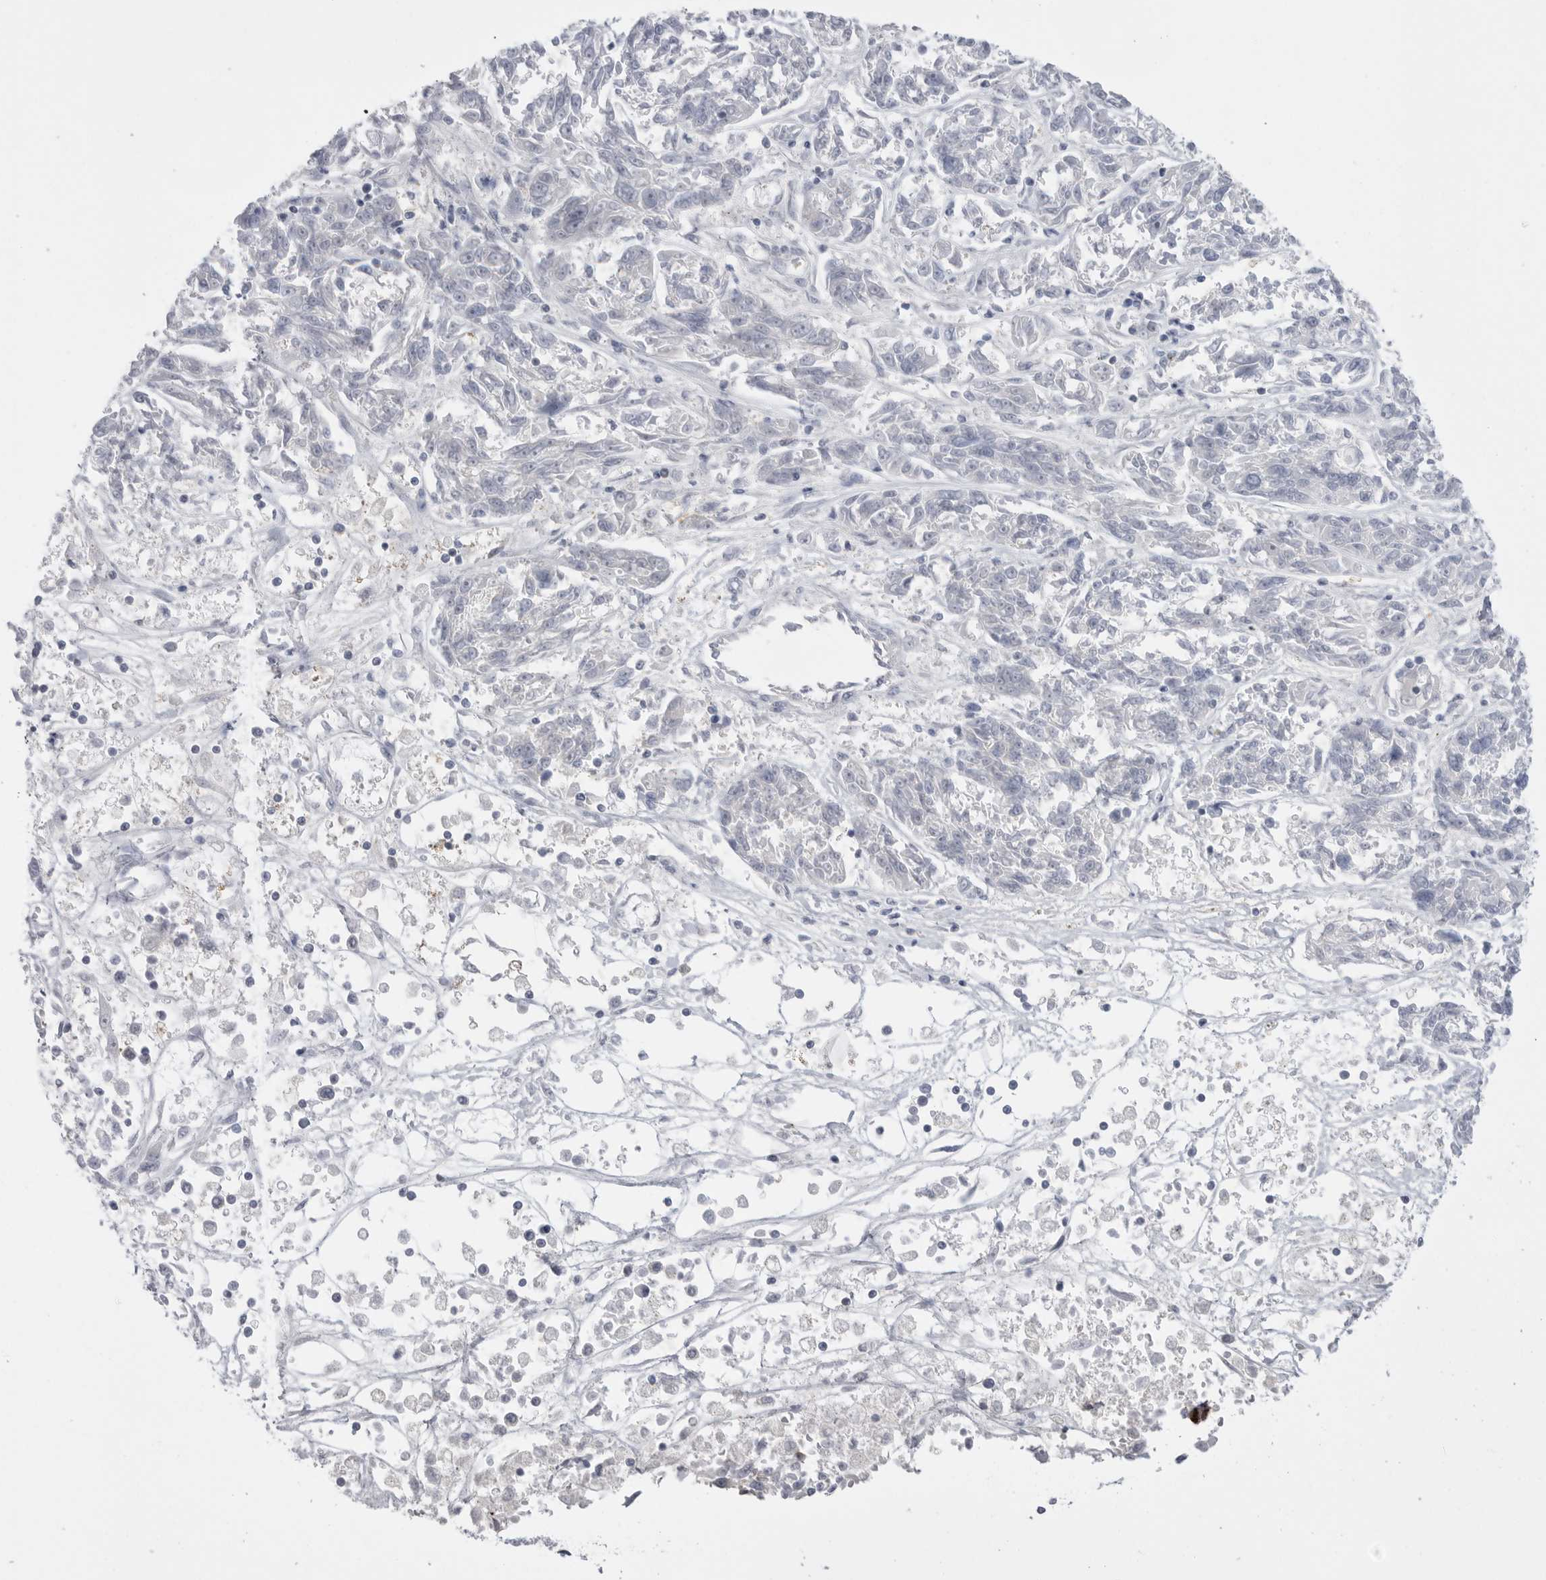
{"staining": {"intensity": "negative", "quantity": "none", "location": "none"}, "tissue": "melanoma", "cell_type": "Tumor cells", "image_type": "cancer", "snomed": [{"axis": "morphology", "description": "Malignant melanoma, NOS"}, {"axis": "topography", "description": "Skin"}], "caption": "Protein analysis of melanoma demonstrates no significant staining in tumor cells.", "gene": "KYAT3", "patient": {"sex": "male", "age": 53}}